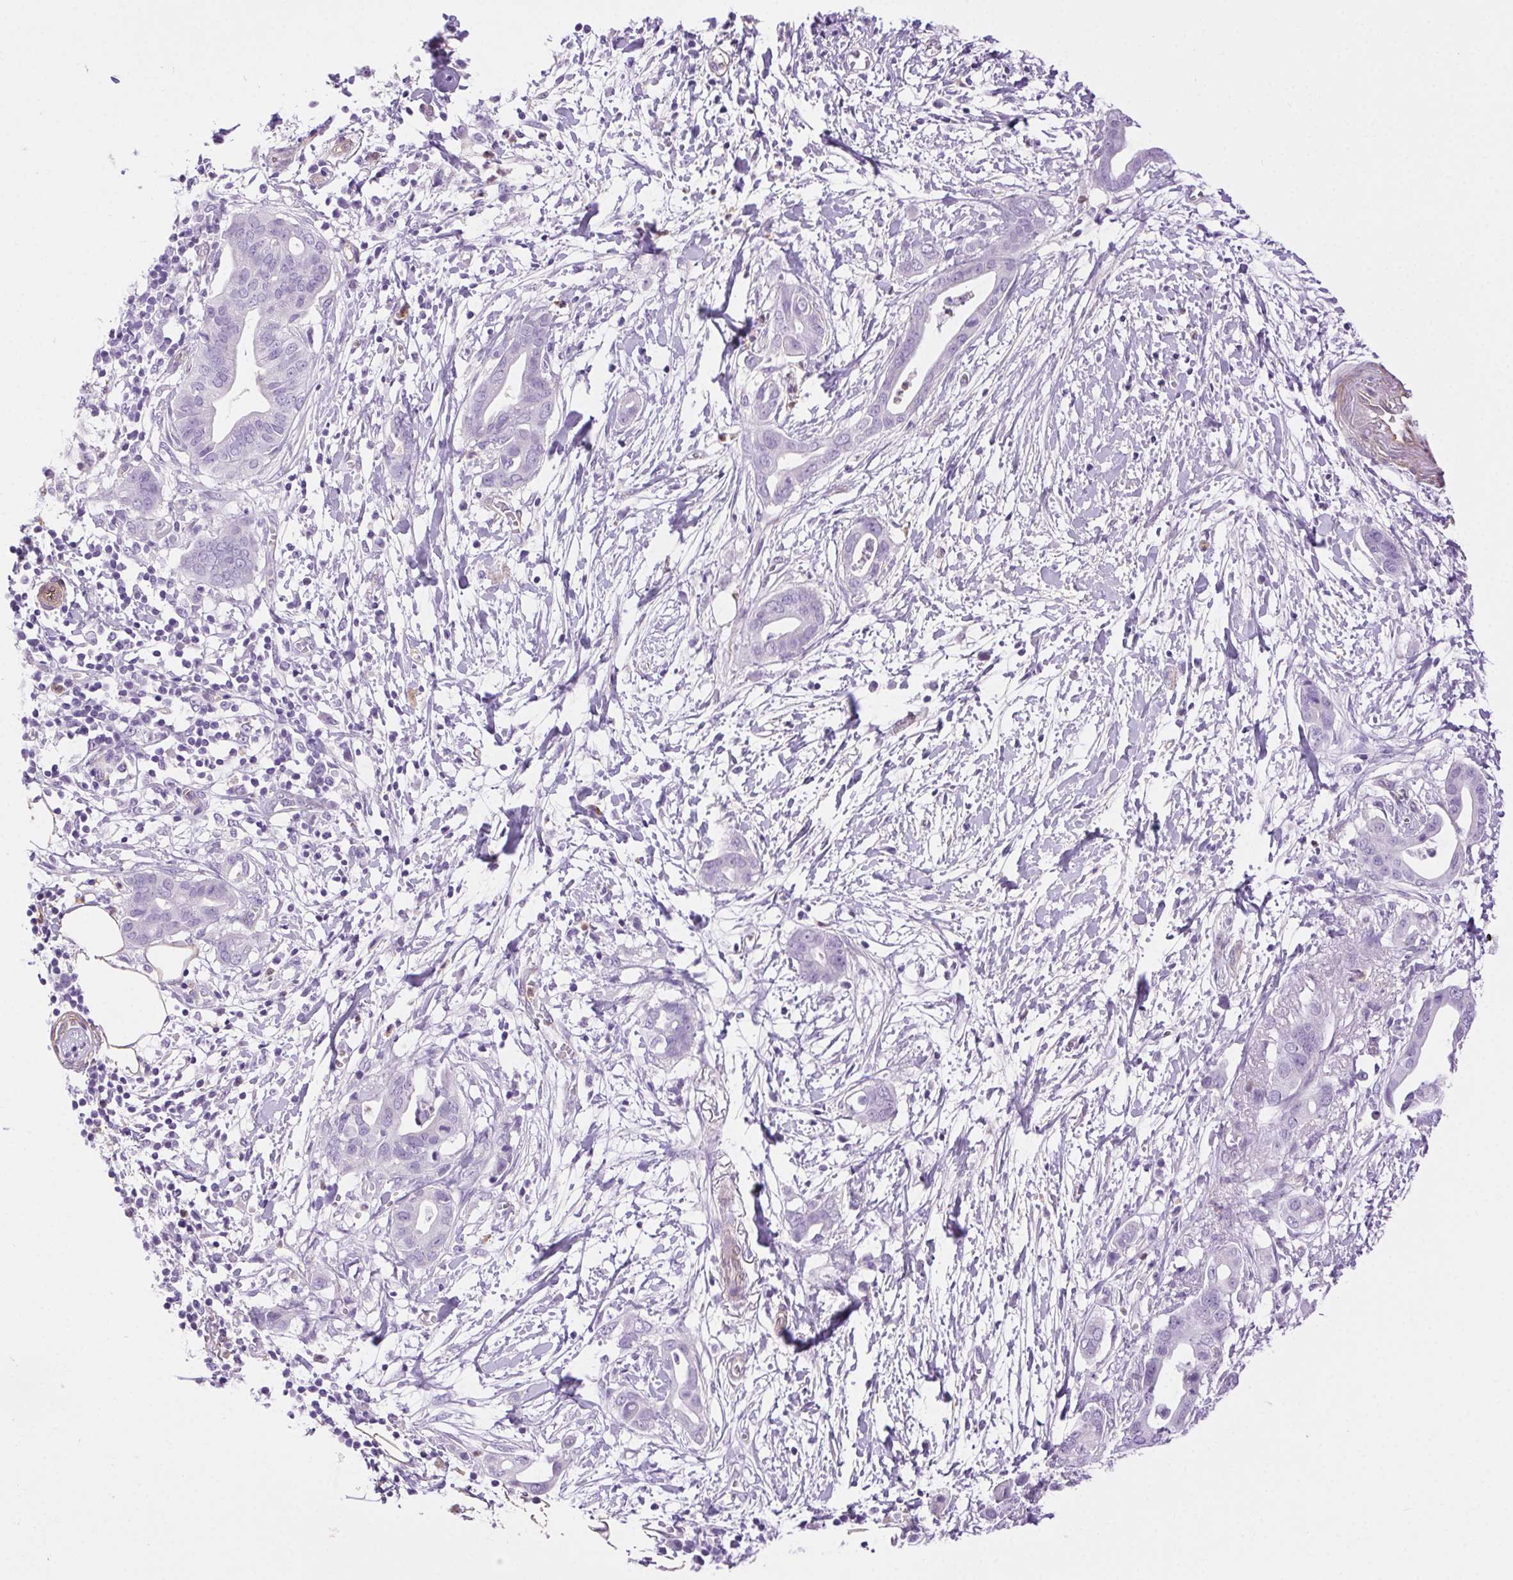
{"staining": {"intensity": "negative", "quantity": "none", "location": "none"}, "tissue": "pancreatic cancer", "cell_type": "Tumor cells", "image_type": "cancer", "snomed": [{"axis": "morphology", "description": "Adenocarcinoma, NOS"}, {"axis": "topography", "description": "Pancreas"}], "caption": "Tumor cells show no significant protein staining in pancreatic adenocarcinoma.", "gene": "SHCBP1L", "patient": {"sex": "male", "age": 61}}